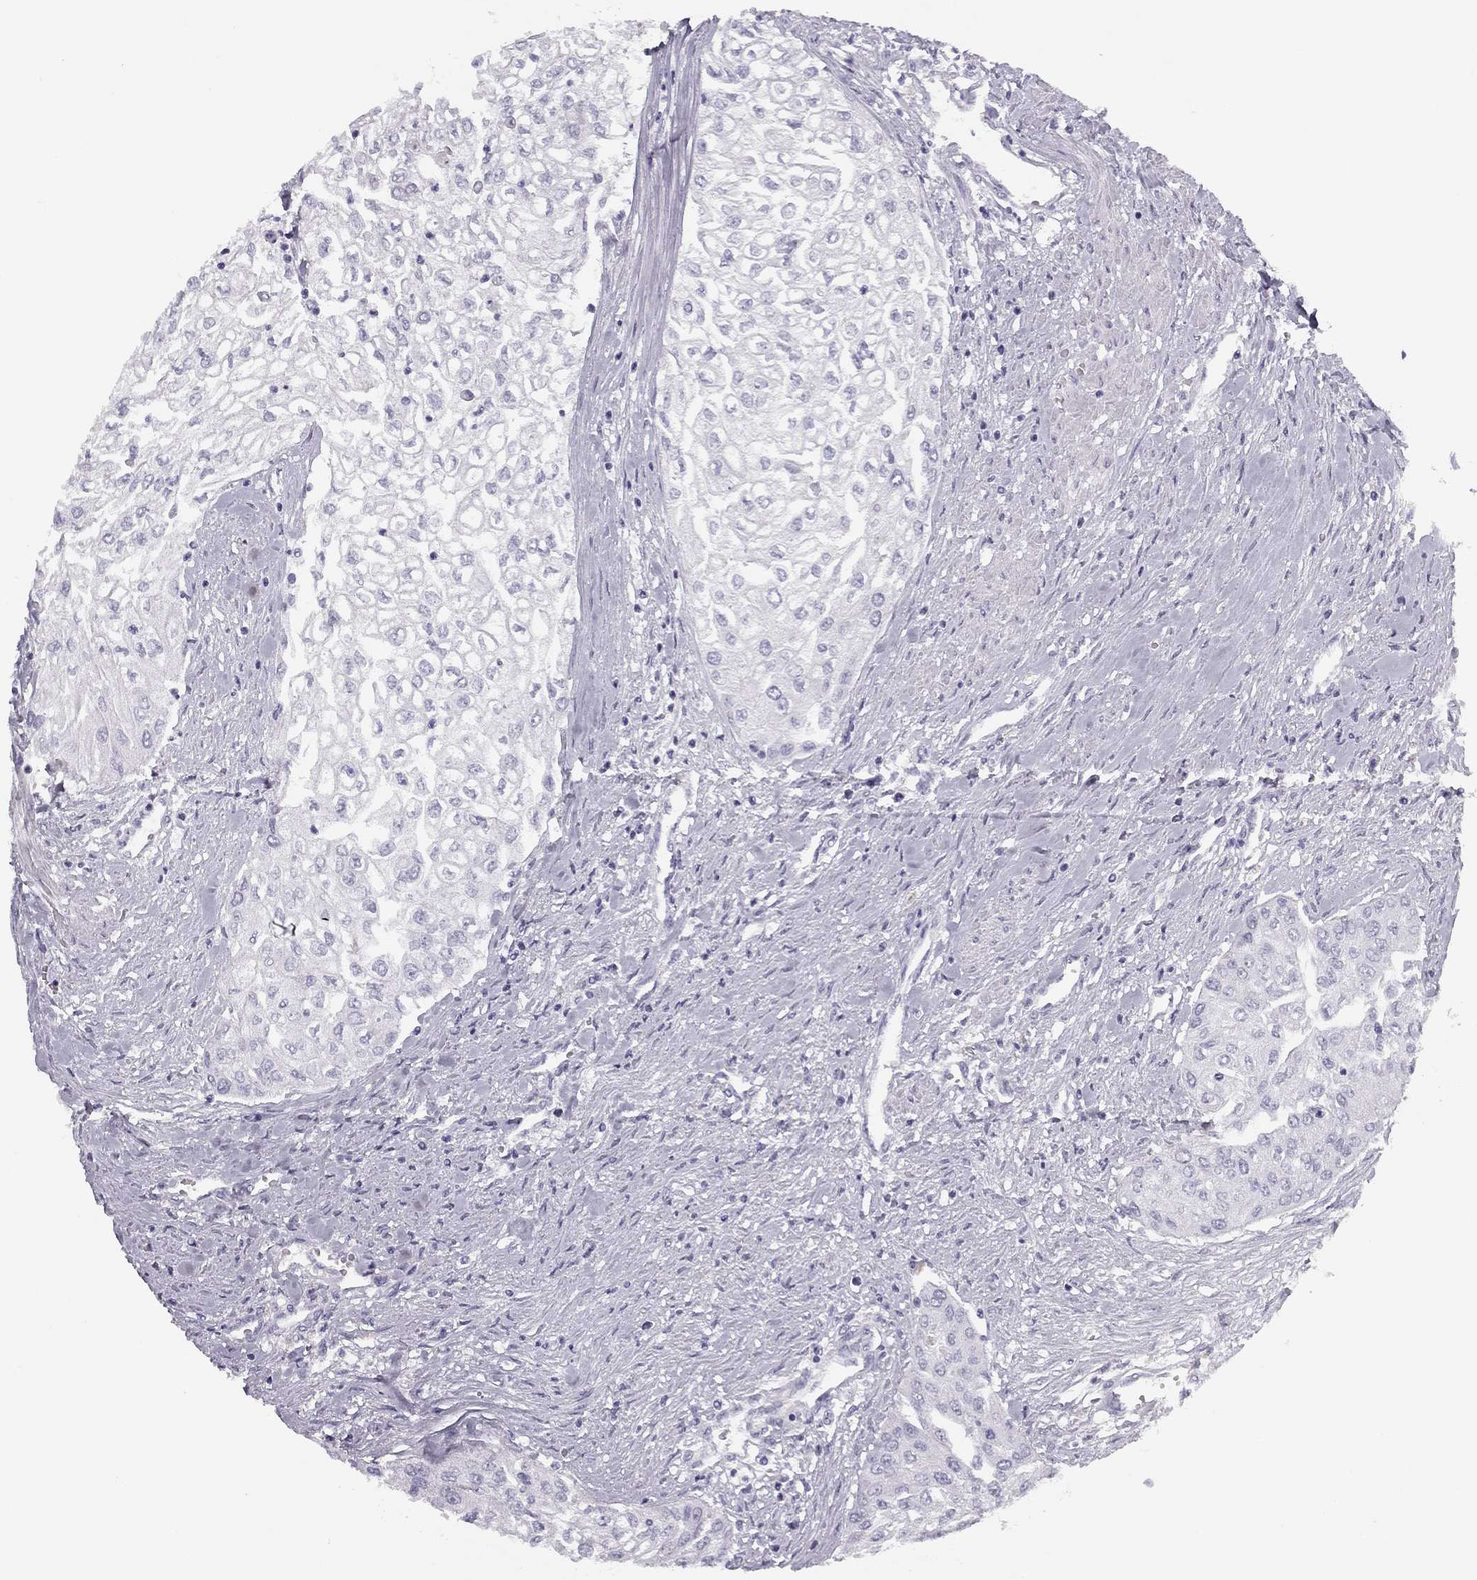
{"staining": {"intensity": "negative", "quantity": "none", "location": "none"}, "tissue": "urothelial cancer", "cell_type": "Tumor cells", "image_type": "cancer", "snomed": [{"axis": "morphology", "description": "Urothelial carcinoma, High grade"}, {"axis": "topography", "description": "Urinary bladder"}], "caption": "High power microscopy photomicrograph of an immunohistochemistry (IHC) histopathology image of urothelial cancer, revealing no significant positivity in tumor cells. The staining was performed using DAB (3,3'-diaminobenzidine) to visualize the protein expression in brown, while the nuclei were stained in blue with hematoxylin (Magnification: 20x).", "gene": "MC5R", "patient": {"sex": "male", "age": 62}}